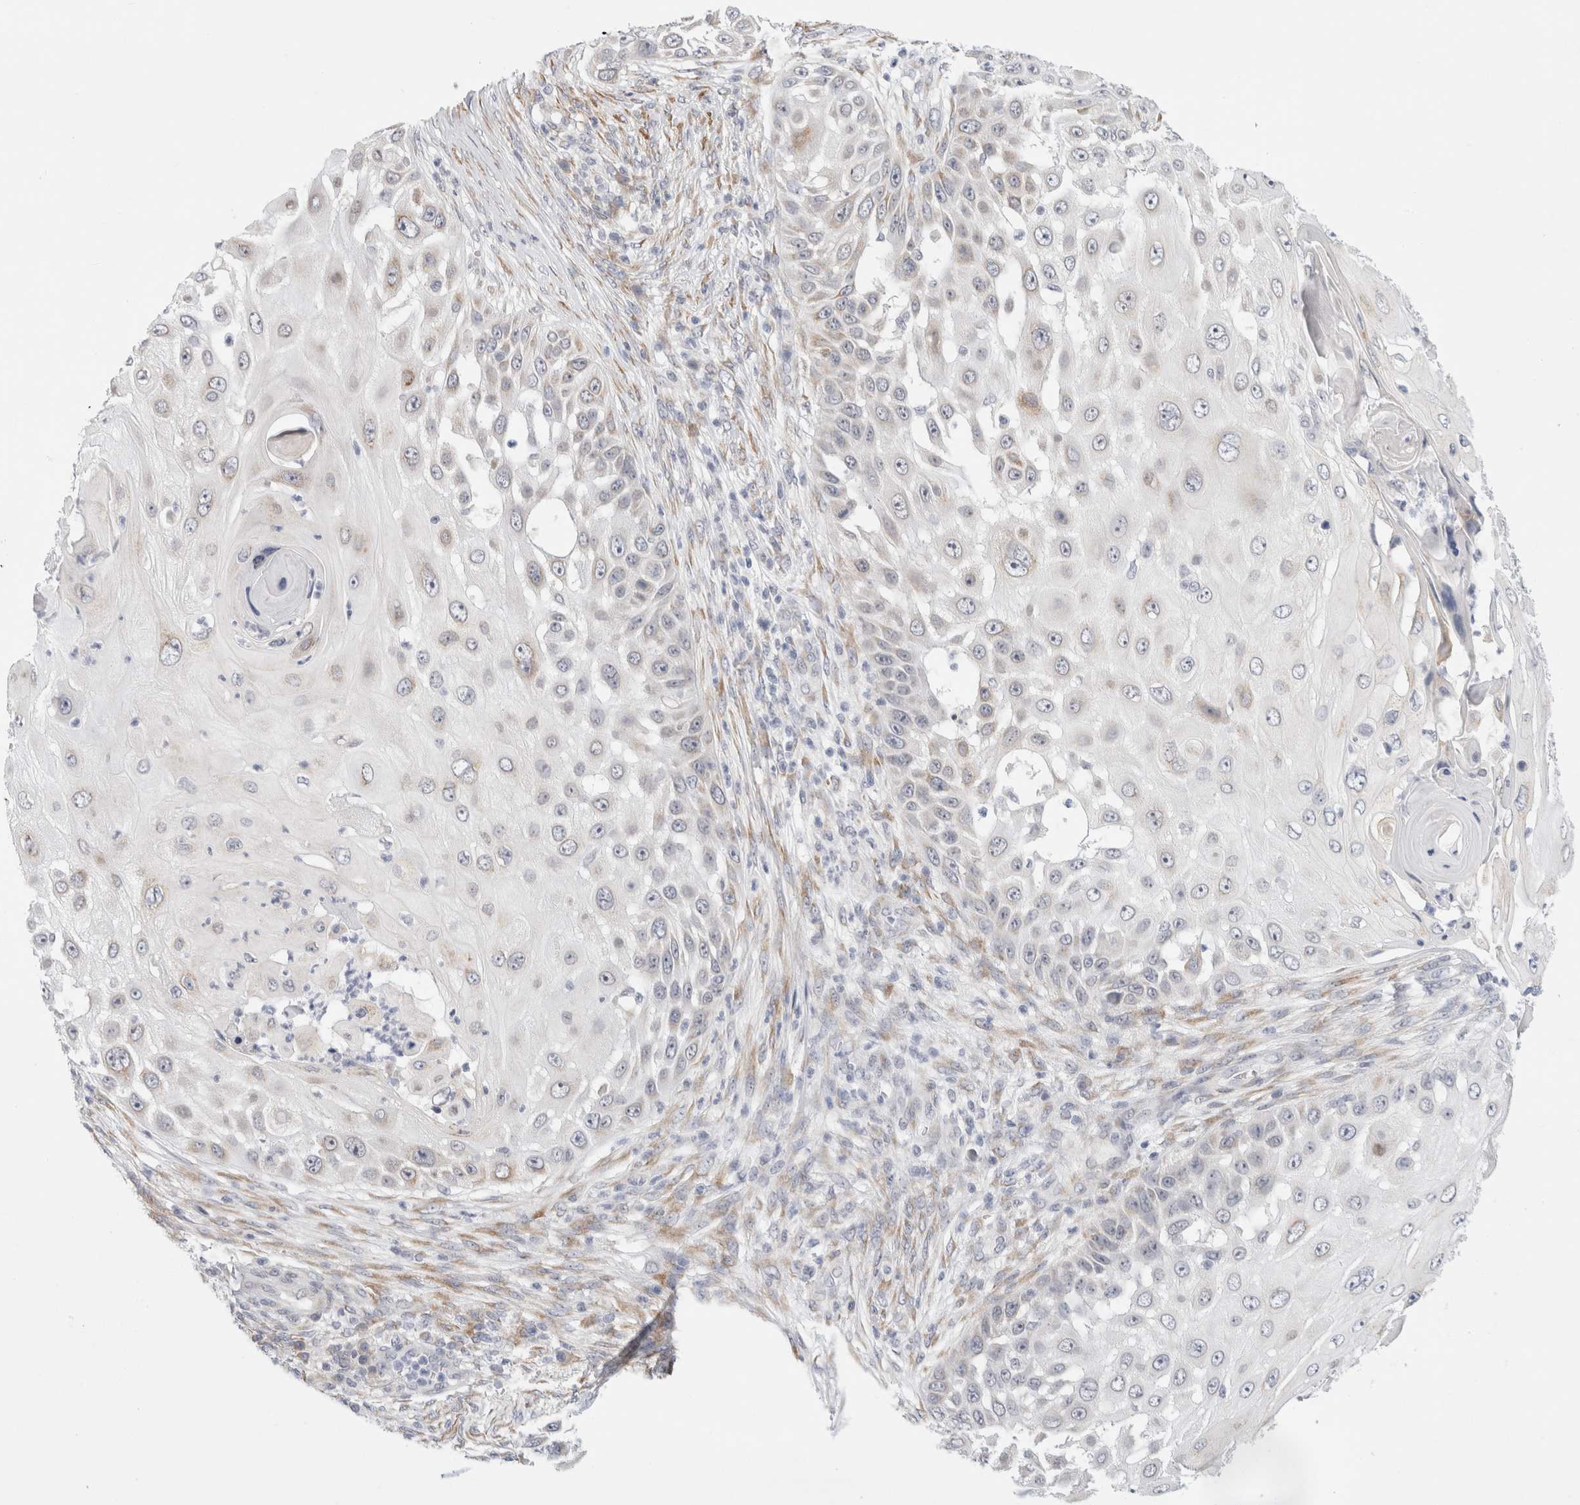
{"staining": {"intensity": "weak", "quantity": "<25%", "location": "cytoplasmic/membranous,nuclear"}, "tissue": "skin cancer", "cell_type": "Tumor cells", "image_type": "cancer", "snomed": [{"axis": "morphology", "description": "Squamous cell carcinoma, NOS"}, {"axis": "topography", "description": "Skin"}], "caption": "High power microscopy histopathology image of an immunohistochemistry (IHC) histopathology image of skin squamous cell carcinoma, revealing no significant positivity in tumor cells. (Stains: DAB (3,3'-diaminobenzidine) IHC with hematoxylin counter stain, Microscopy: brightfield microscopy at high magnification).", "gene": "TRMT1L", "patient": {"sex": "female", "age": 44}}